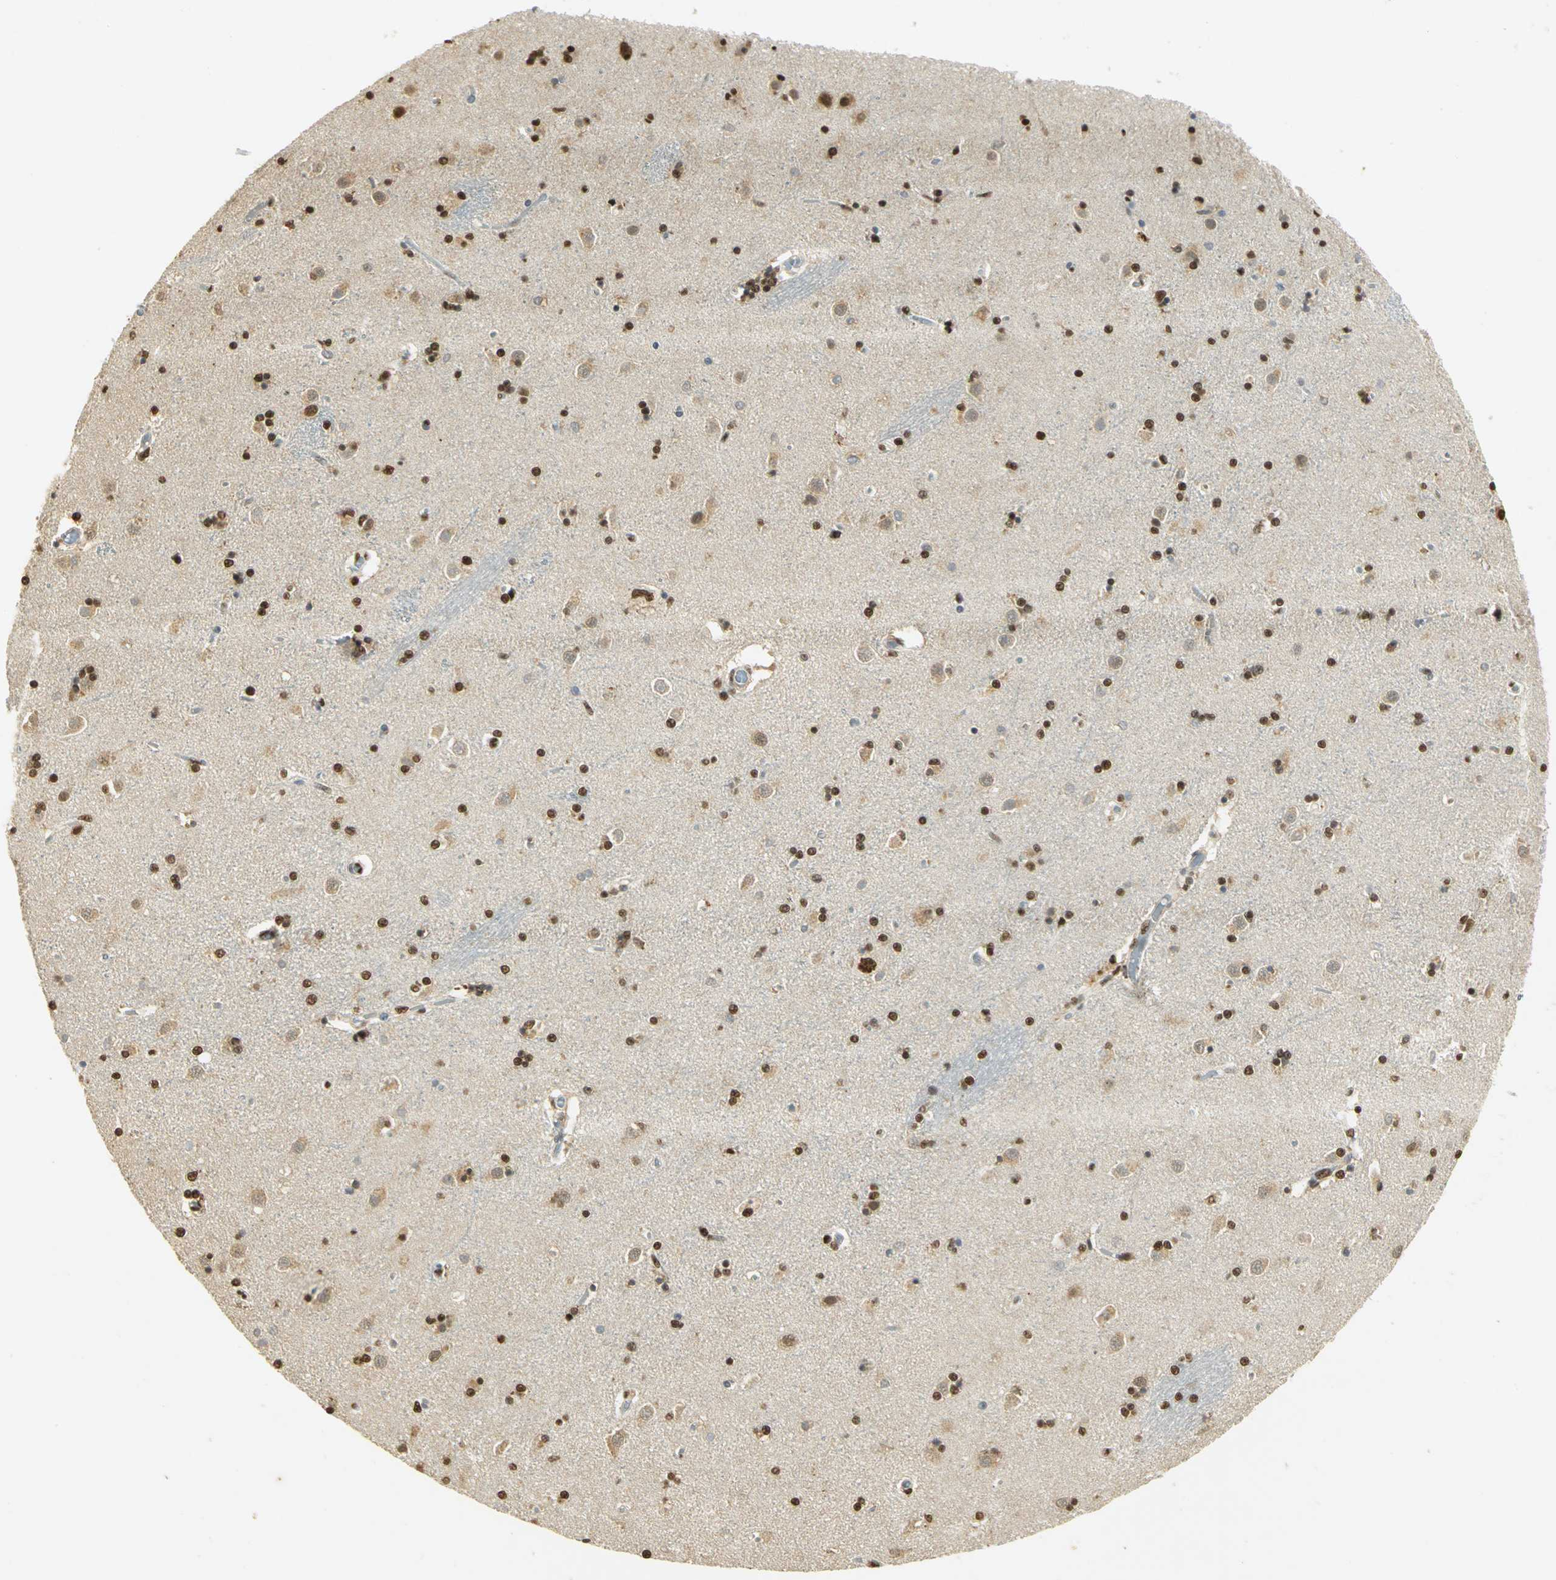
{"staining": {"intensity": "strong", "quantity": ">75%", "location": "cytoplasmic/membranous,nuclear"}, "tissue": "caudate", "cell_type": "Glial cells", "image_type": "normal", "snomed": [{"axis": "morphology", "description": "Normal tissue, NOS"}, {"axis": "topography", "description": "Lateral ventricle wall"}], "caption": "Immunohistochemical staining of benign human caudate displays >75% levels of strong cytoplasmic/membranous,nuclear protein expression in about >75% of glial cells. The protein is shown in brown color, while the nuclei are stained blue.", "gene": "SET", "patient": {"sex": "female", "age": 54}}